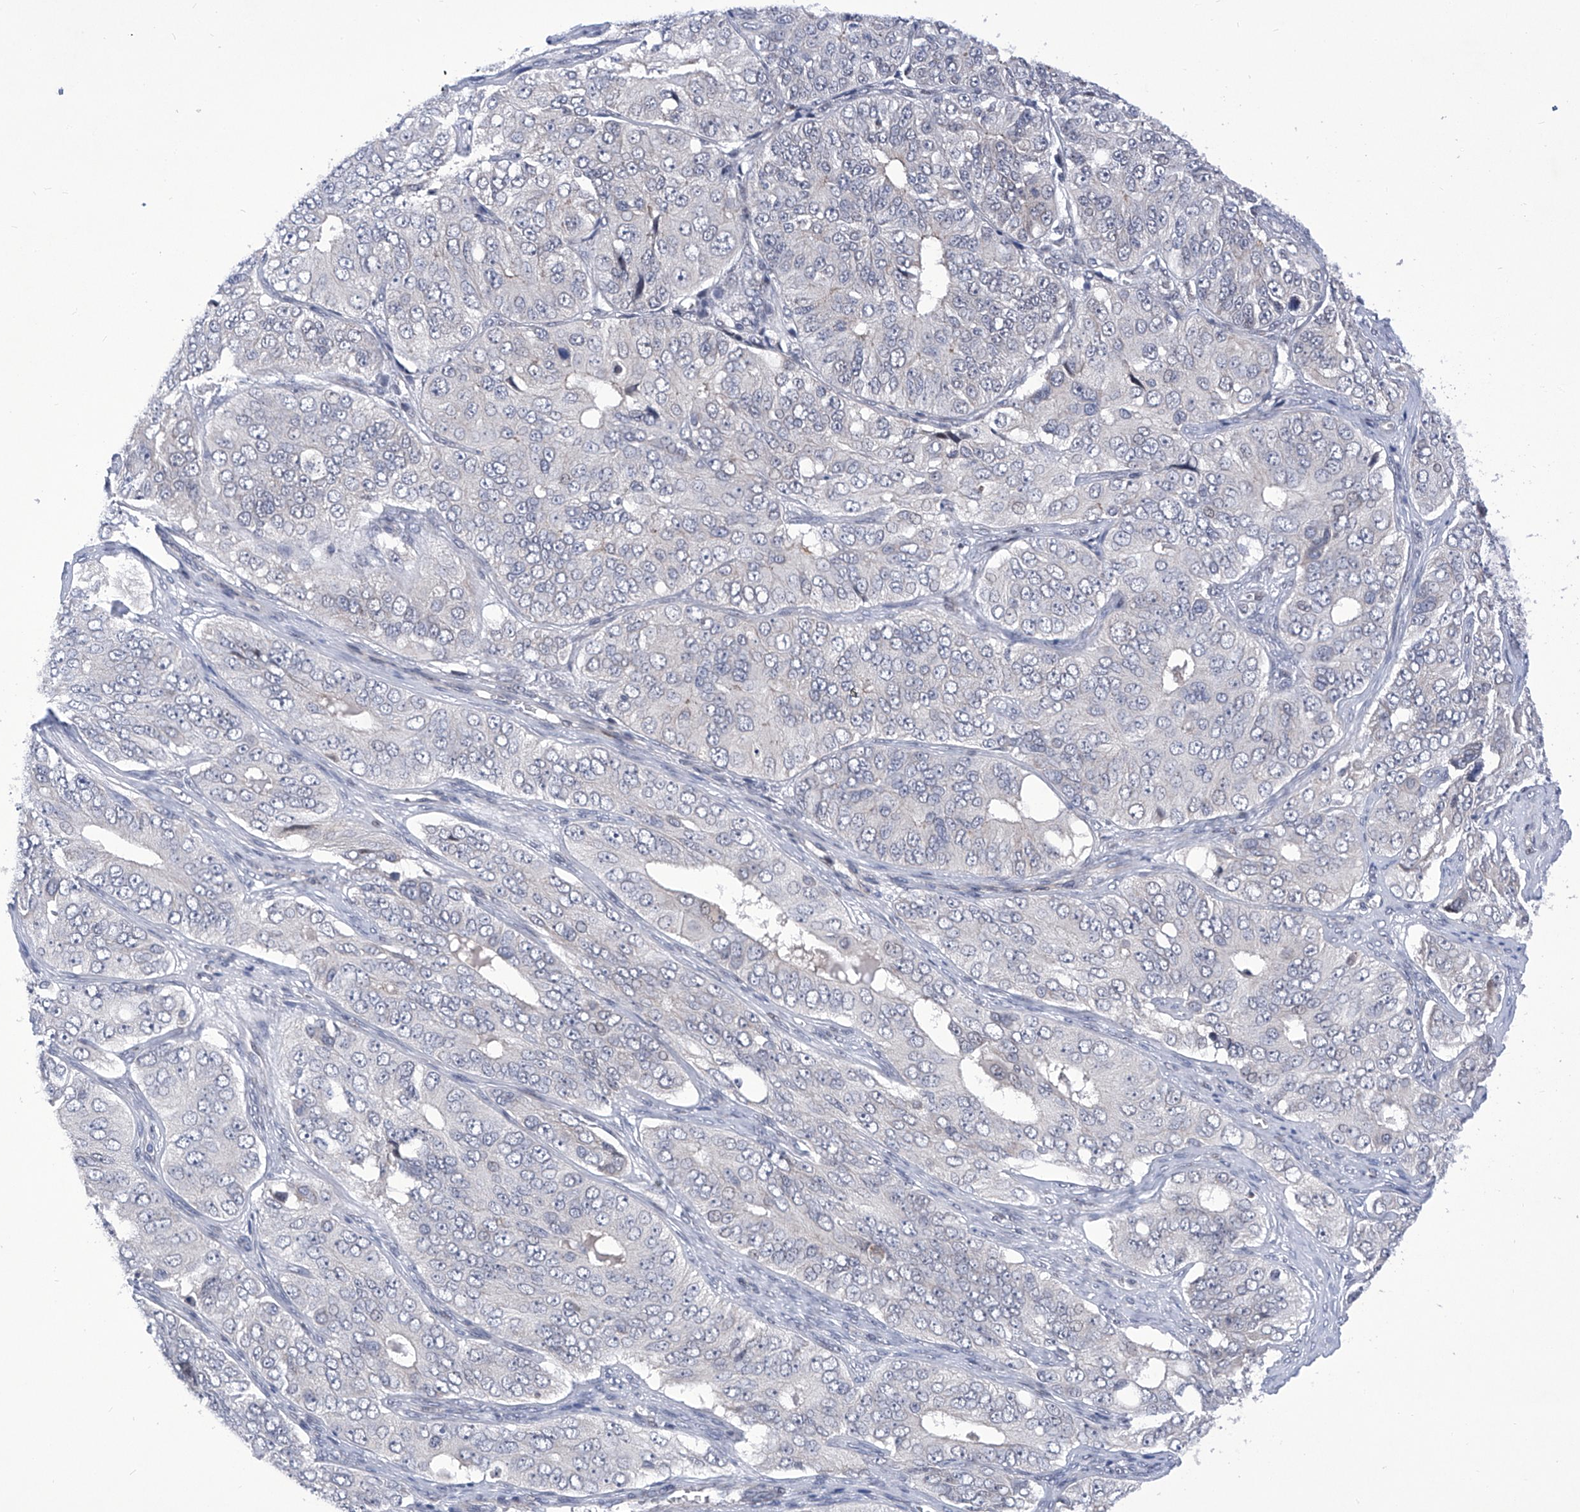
{"staining": {"intensity": "negative", "quantity": "none", "location": "none"}, "tissue": "ovarian cancer", "cell_type": "Tumor cells", "image_type": "cancer", "snomed": [{"axis": "morphology", "description": "Carcinoma, endometroid"}, {"axis": "topography", "description": "Ovary"}], "caption": "Immunohistochemistry histopathology image of neoplastic tissue: human endometroid carcinoma (ovarian) stained with DAB exhibits no significant protein staining in tumor cells.", "gene": "NUFIP1", "patient": {"sex": "female", "age": 51}}